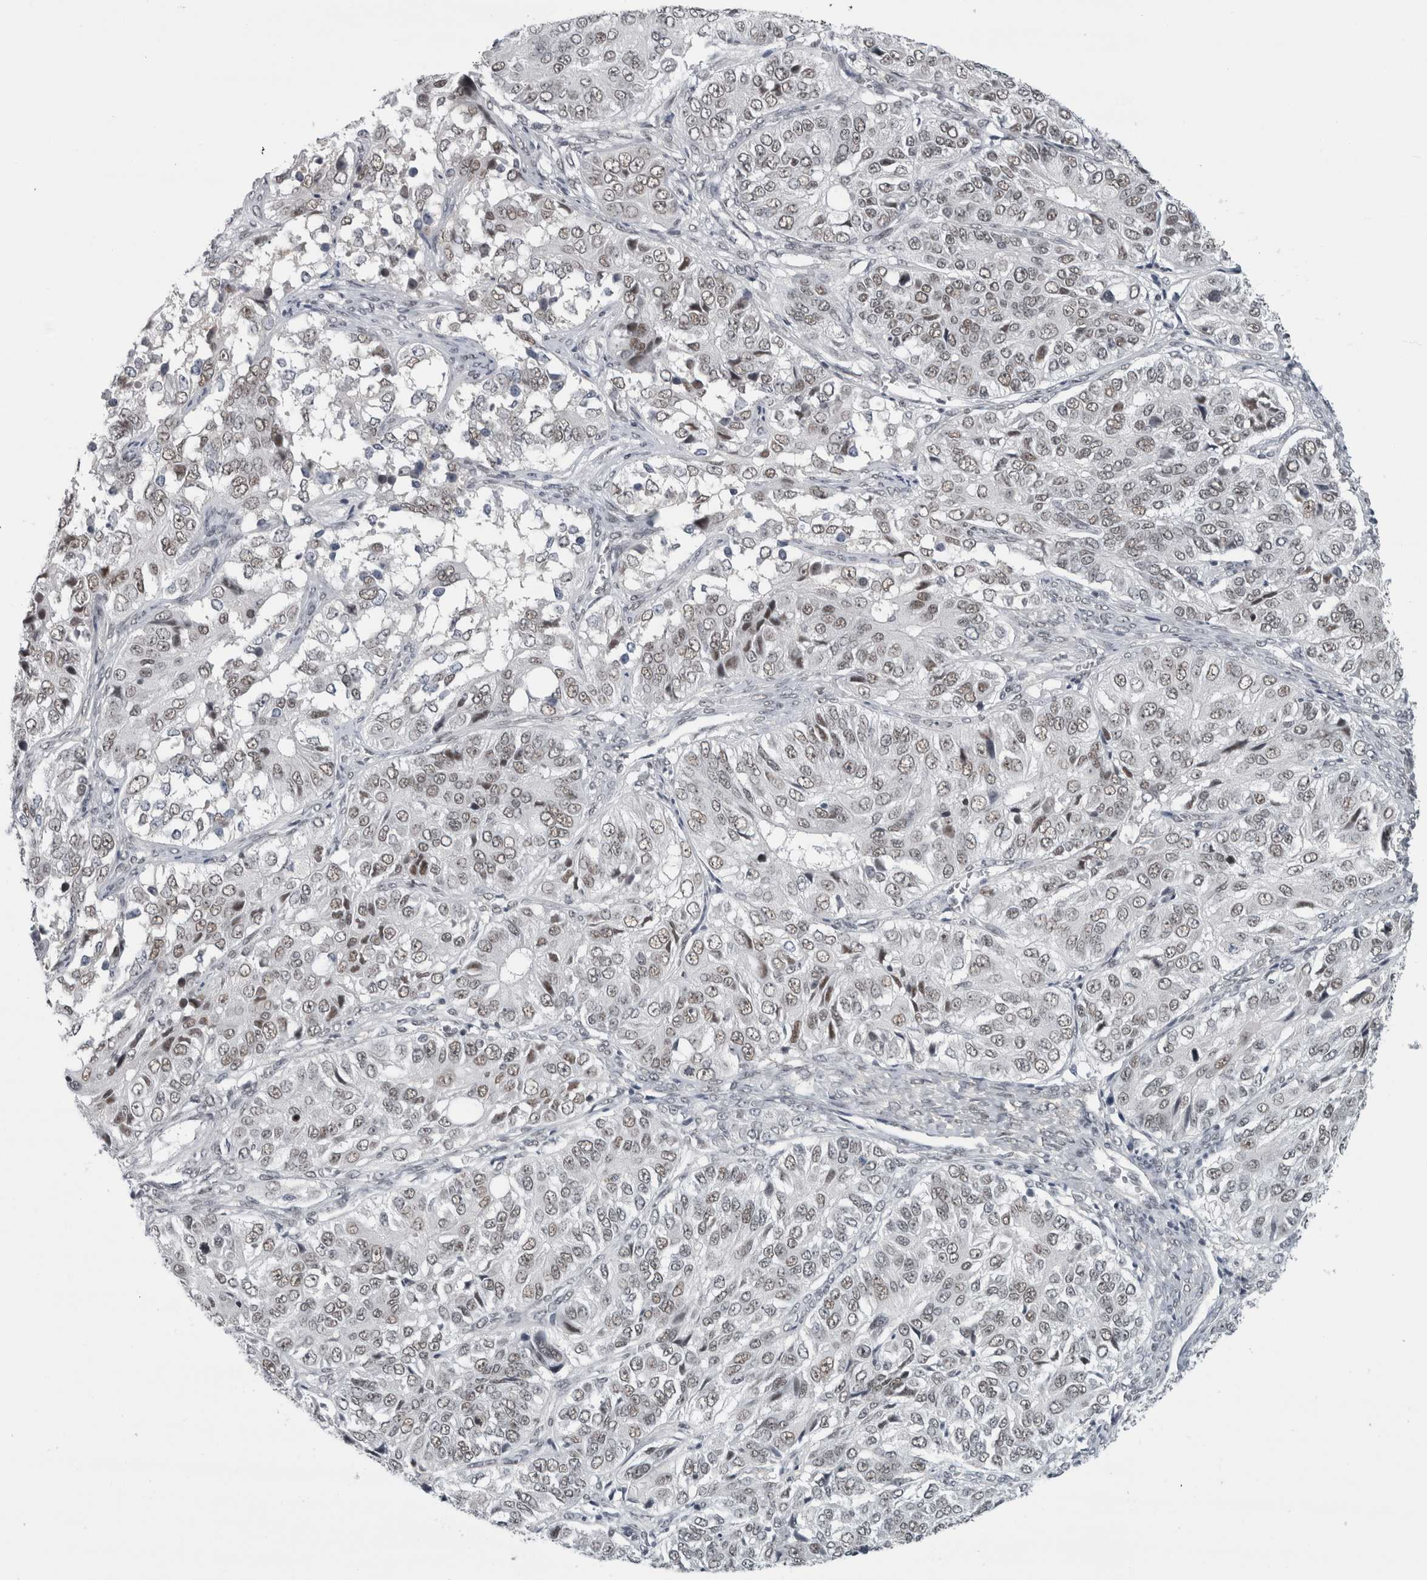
{"staining": {"intensity": "weak", "quantity": ">75%", "location": "nuclear"}, "tissue": "ovarian cancer", "cell_type": "Tumor cells", "image_type": "cancer", "snomed": [{"axis": "morphology", "description": "Carcinoma, endometroid"}, {"axis": "topography", "description": "Ovary"}], "caption": "Protein staining by immunohistochemistry (IHC) demonstrates weak nuclear expression in about >75% of tumor cells in ovarian cancer. The protein is shown in brown color, while the nuclei are stained blue.", "gene": "ARID4B", "patient": {"sex": "female", "age": 51}}